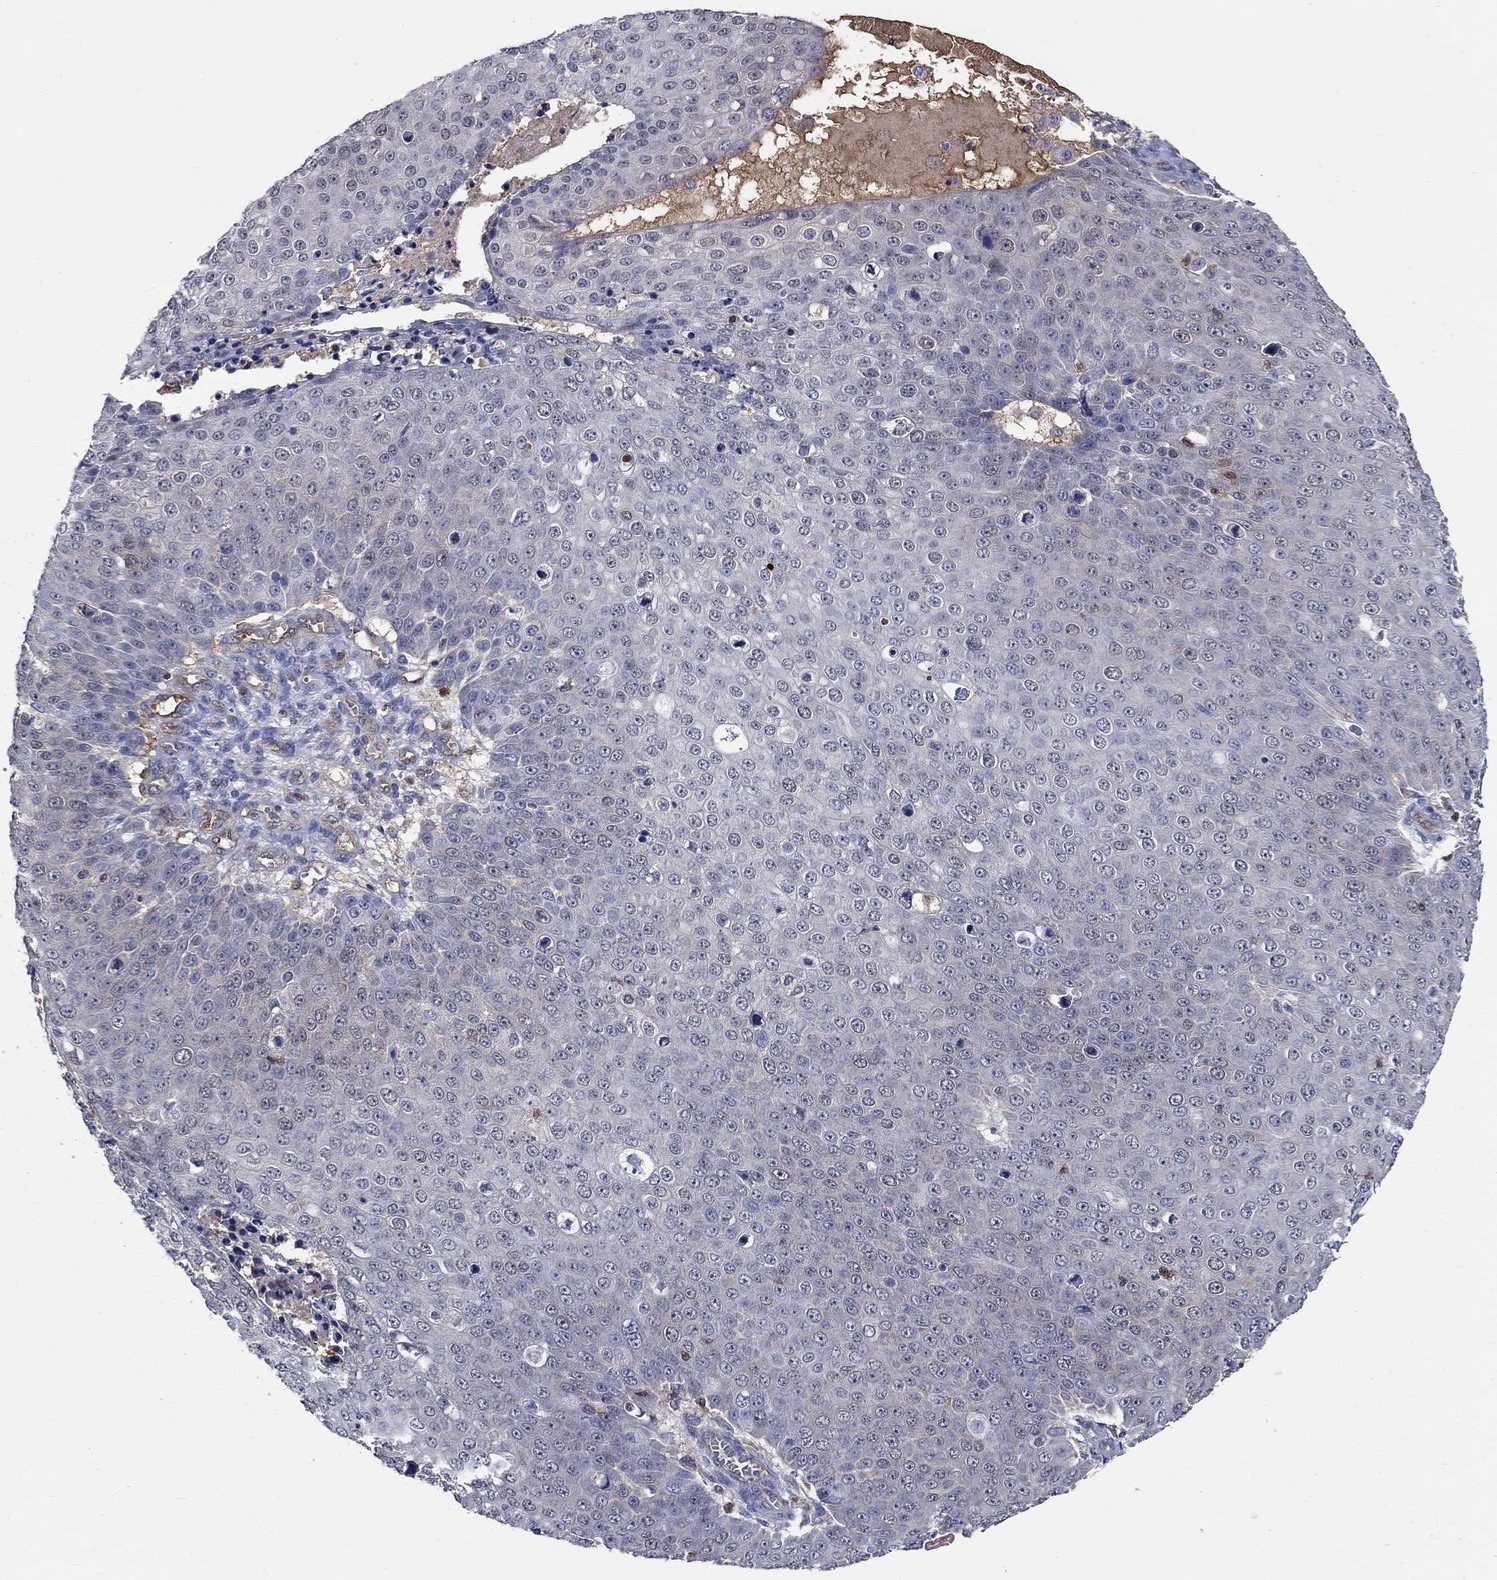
{"staining": {"intensity": "negative", "quantity": "none", "location": "none"}, "tissue": "skin cancer", "cell_type": "Tumor cells", "image_type": "cancer", "snomed": [{"axis": "morphology", "description": "Squamous cell carcinoma, NOS"}, {"axis": "topography", "description": "Skin"}], "caption": "Photomicrograph shows no significant protein staining in tumor cells of skin squamous cell carcinoma.", "gene": "AGFG2", "patient": {"sex": "male", "age": 71}}